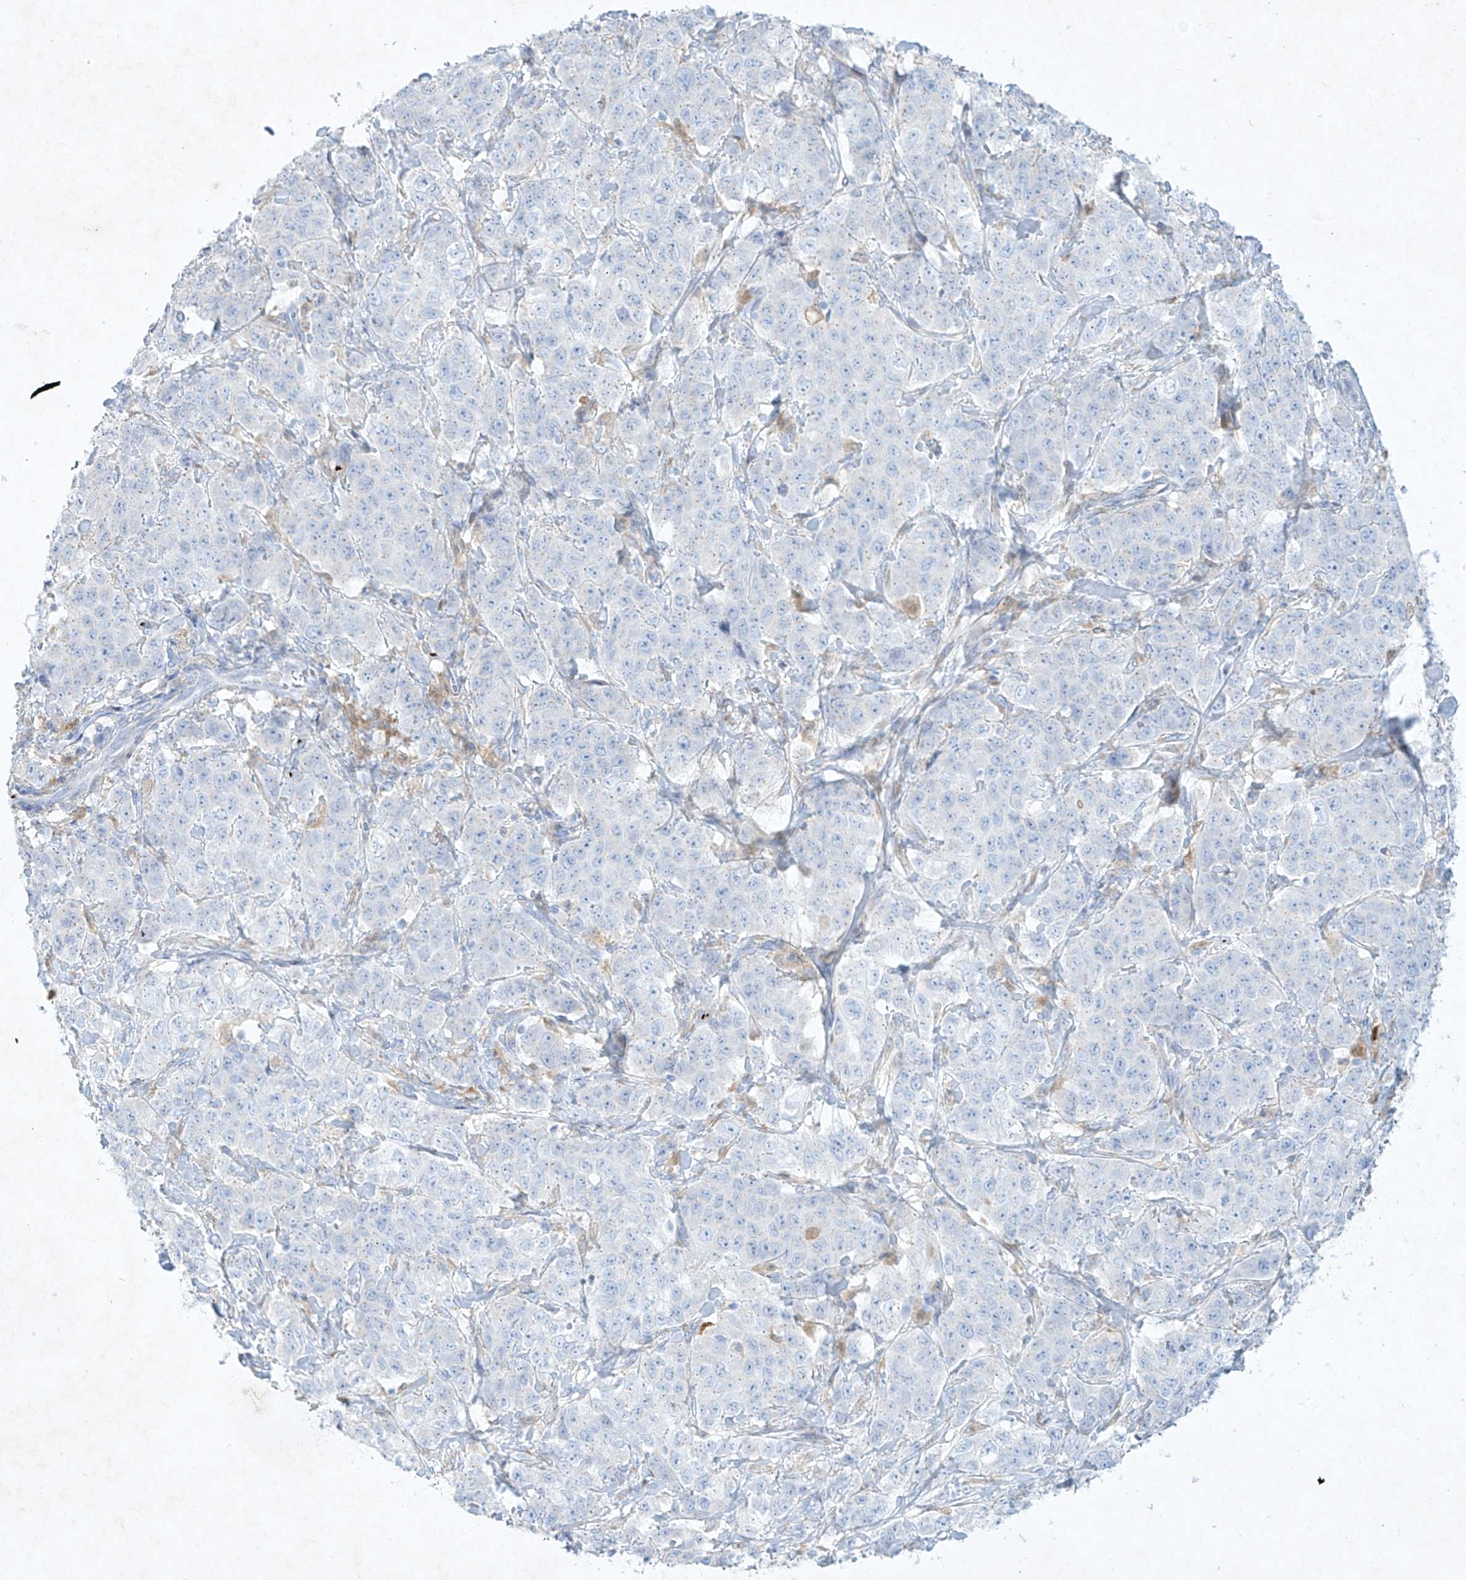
{"staining": {"intensity": "negative", "quantity": "none", "location": "none"}, "tissue": "stomach cancer", "cell_type": "Tumor cells", "image_type": "cancer", "snomed": [{"axis": "morphology", "description": "Adenocarcinoma, NOS"}, {"axis": "topography", "description": "Stomach"}], "caption": "The immunohistochemistry (IHC) image has no significant expression in tumor cells of stomach cancer tissue.", "gene": "PLEK", "patient": {"sex": "male", "age": 48}}